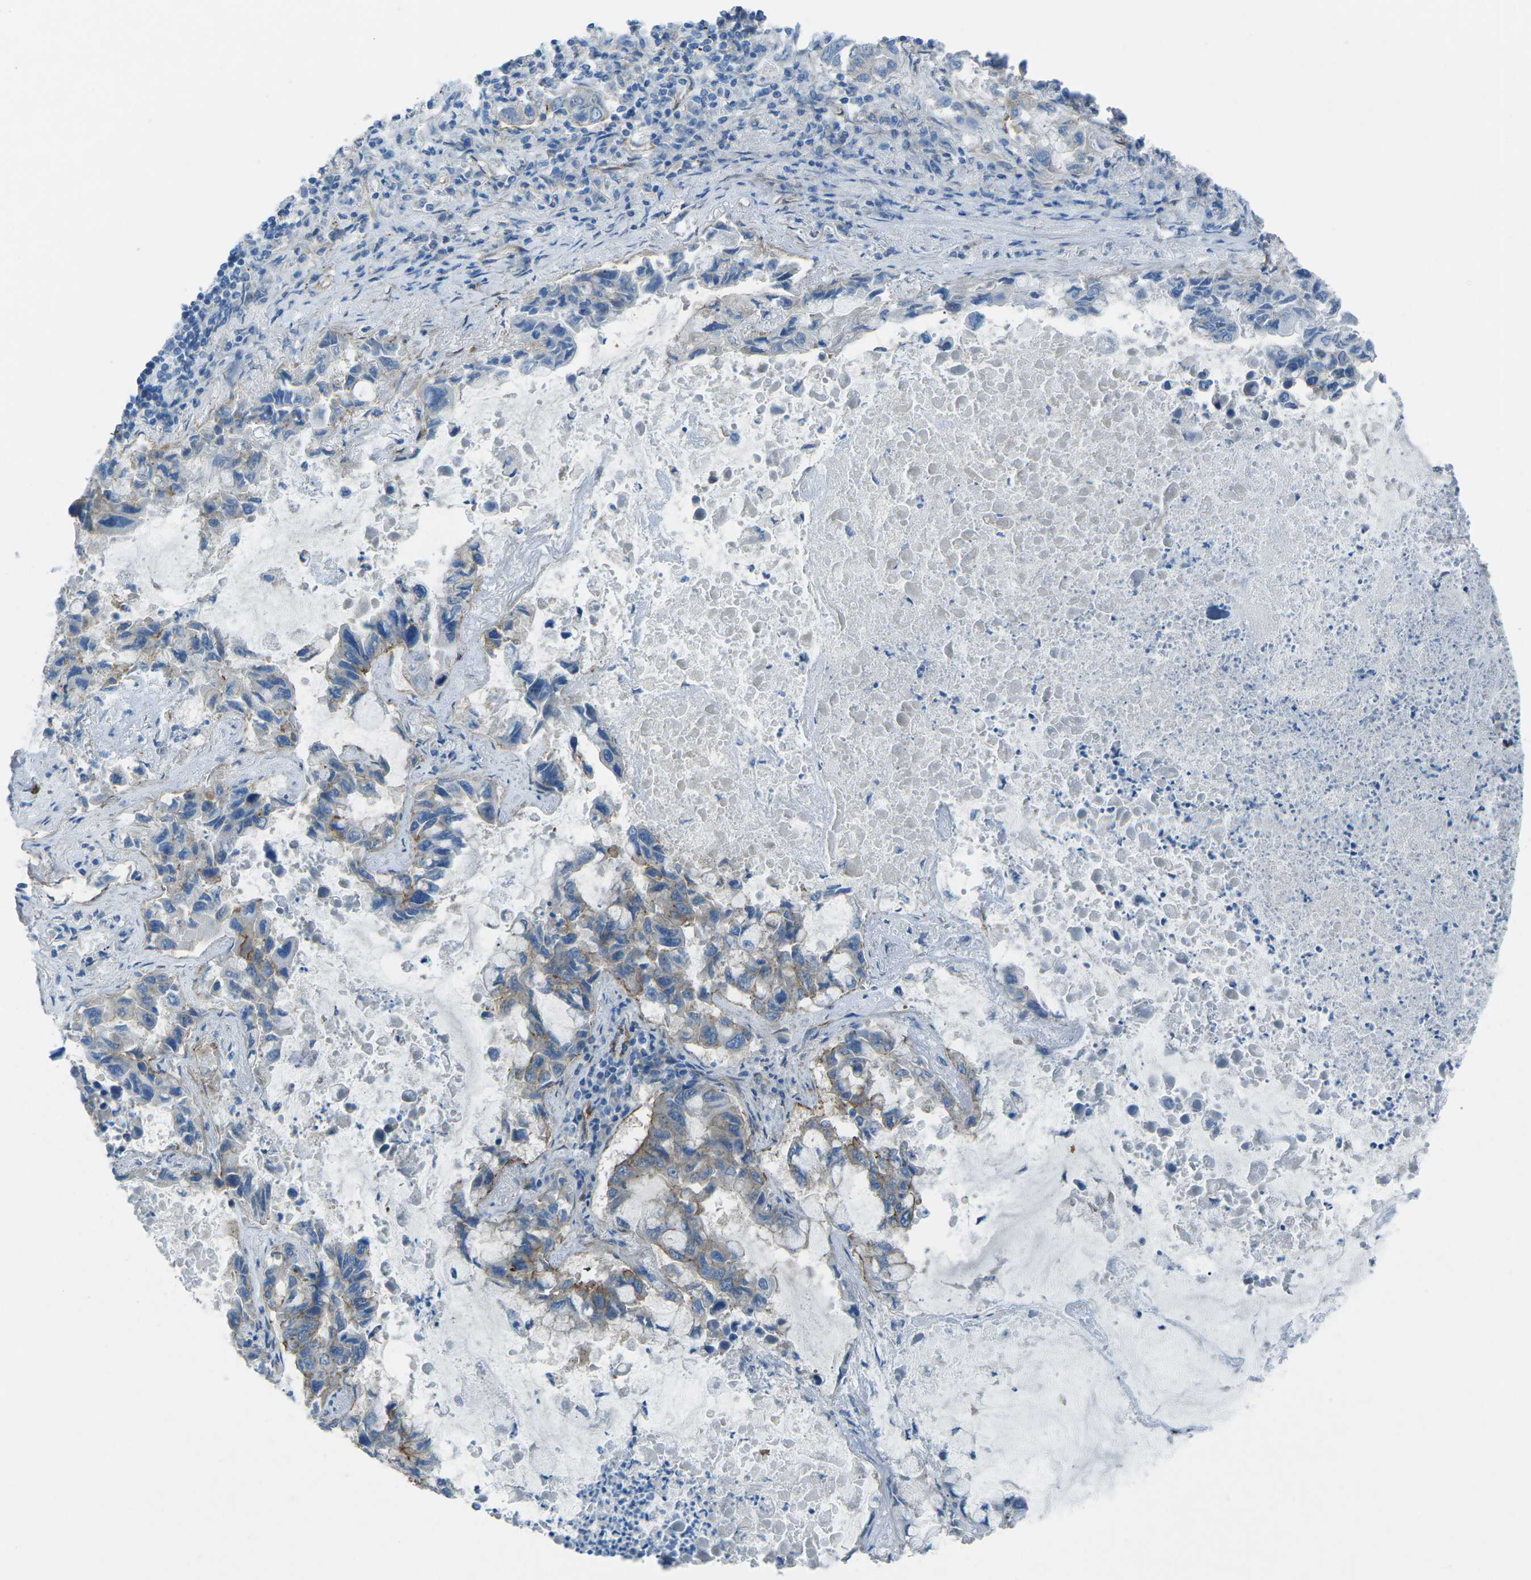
{"staining": {"intensity": "moderate", "quantity": "<25%", "location": "cytoplasmic/membranous"}, "tissue": "lung cancer", "cell_type": "Tumor cells", "image_type": "cancer", "snomed": [{"axis": "morphology", "description": "Adenocarcinoma, NOS"}, {"axis": "topography", "description": "Lung"}], "caption": "There is low levels of moderate cytoplasmic/membranous staining in tumor cells of lung cancer (adenocarcinoma), as demonstrated by immunohistochemical staining (brown color).", "gene": "UTRN", "patient": {"sex": "male", "age": 64}}